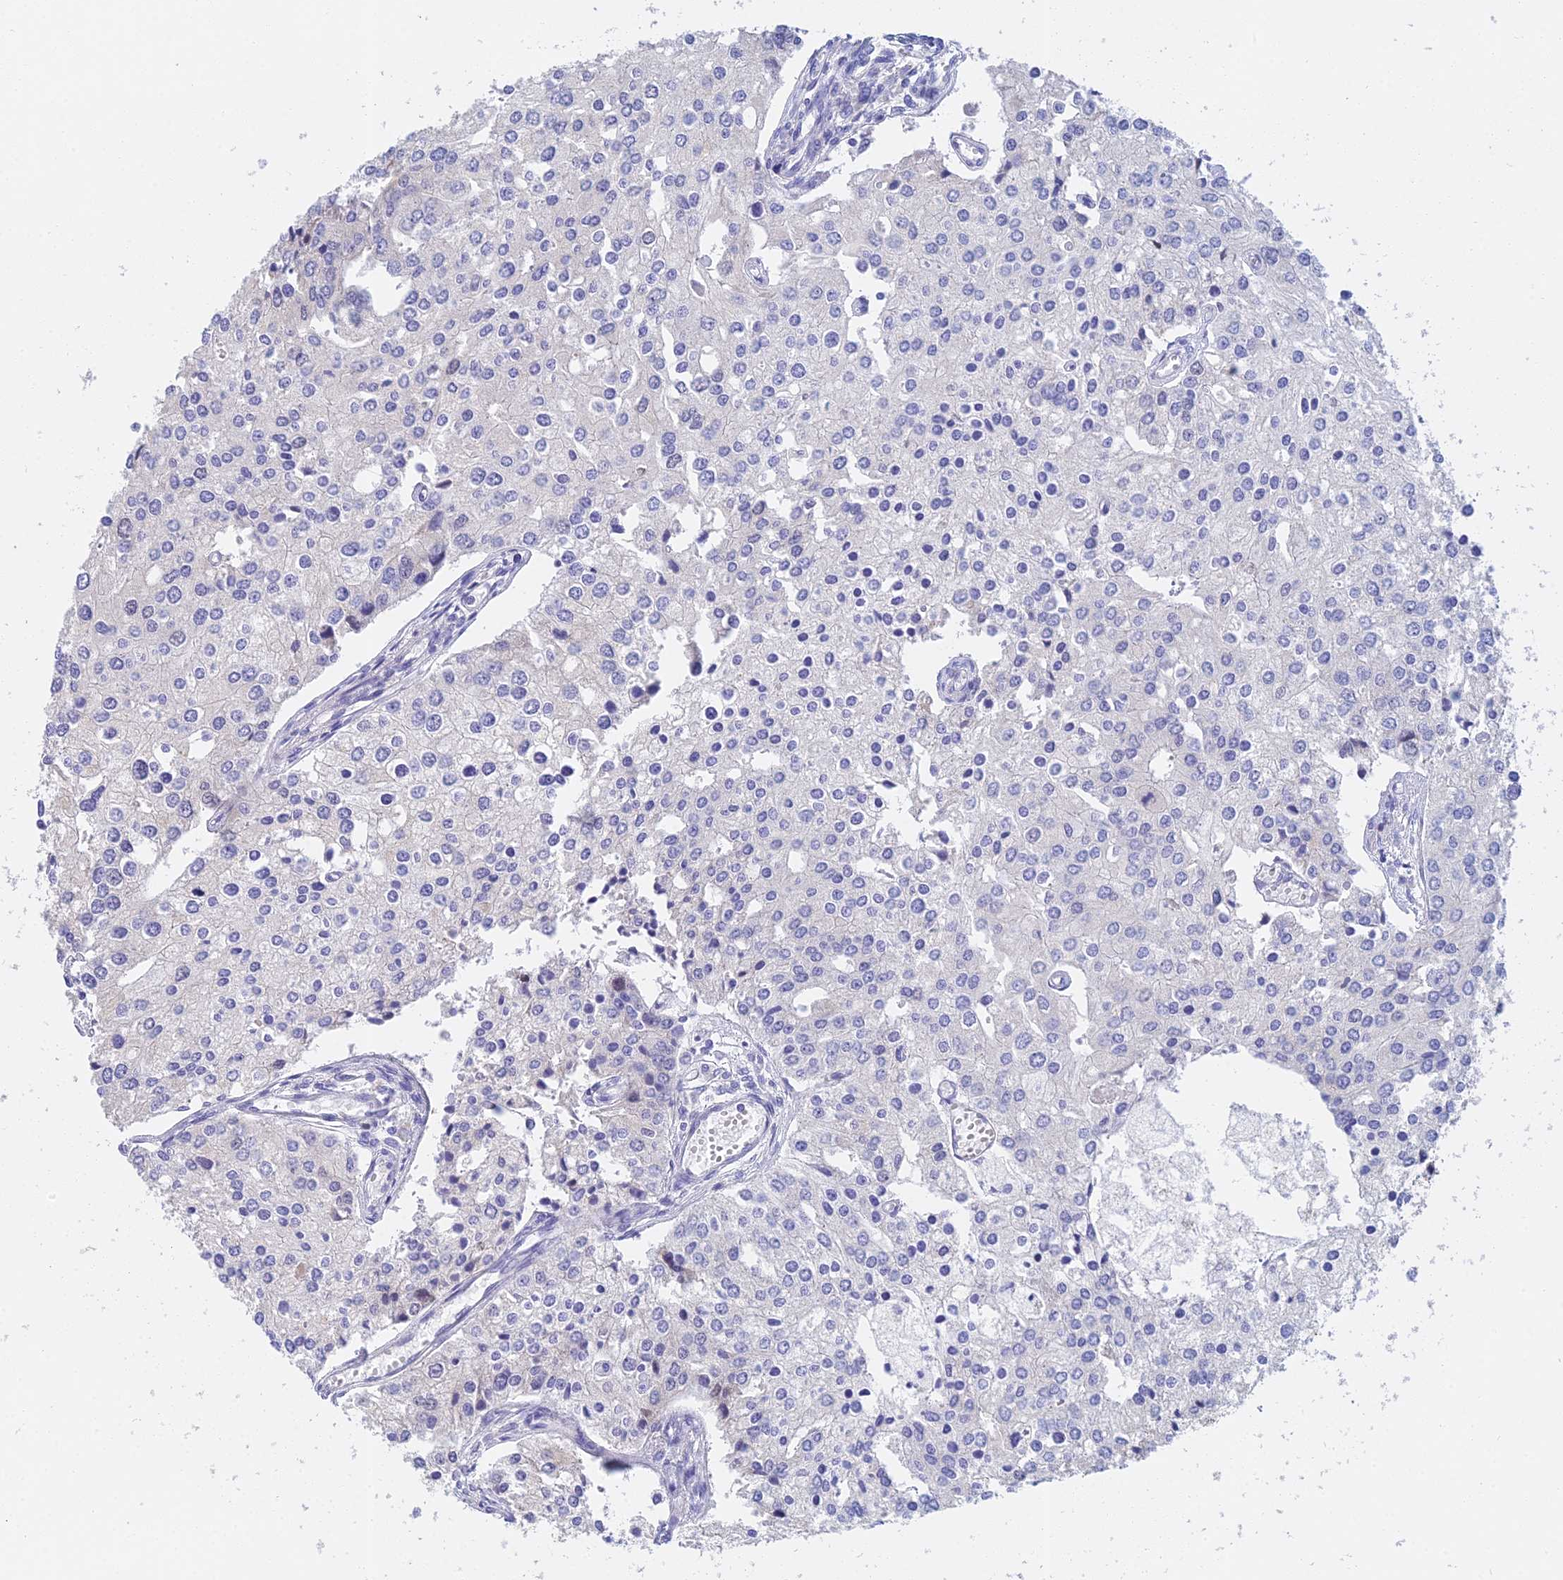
{"staining": {"intensity": "moderate", "quantity": "<25%", "location": "nuclear"}, "tissue": "prostate cancer", "cell_type": "Tumor cells", "image_type": "cancer", "snomed": [{"axis": "morphology", "description": "Adenocarcinoma, High grade"}, {"axis": "topography", "description": "Prostate"}], "caption": "IHC image of human prostate high-grade adenocarcinoma stained for a protein (brown), which shows low levels of moderate nuclear staining in about <25% of tumor cells.", "gene": "MCM2", "patient": {"sex": "male", "age": 62}}